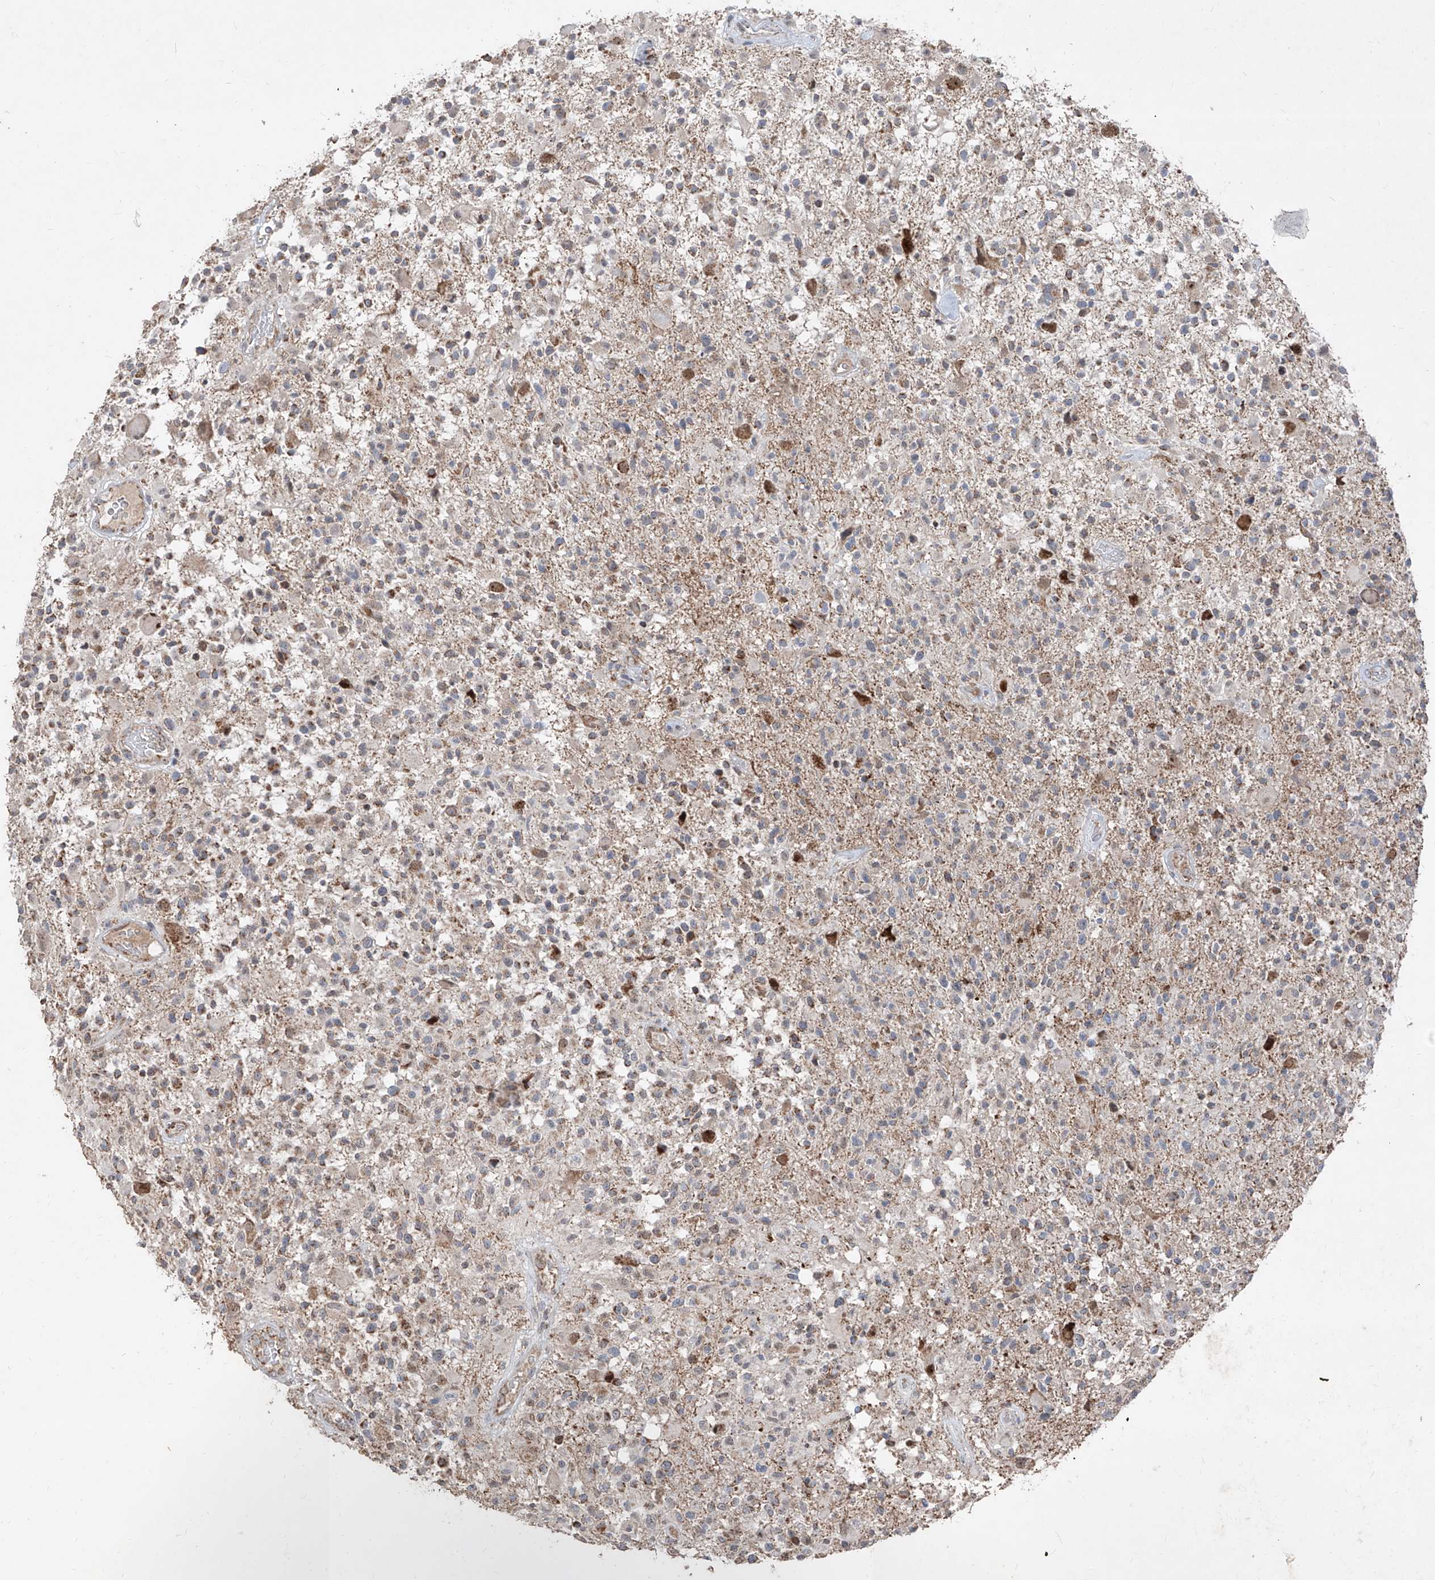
{"staining": {"intensity": "weak", "quantity": "25%-75%", "location": "cytoplasmic/membranous"}, "tissue": "glioma", "cell_type": "Tumor cells", "image_type": "cancer", "snomed": [{"axis": "morphology", "description": "Glioma, malignant, High grade"}, {"axis": "morphology", "description": "Glioblastoma, NOS"}, {"axis": "topography", "description": "Brain"}], "caption": "There is low levels of weak cytoplasmic/membranous expression in tumor cells of glioblastoma, as demonstrated by immunohistochemical staining (brown color).", "gene": "NDUFB3", "patient": {"sex": "male", "age": 60}}